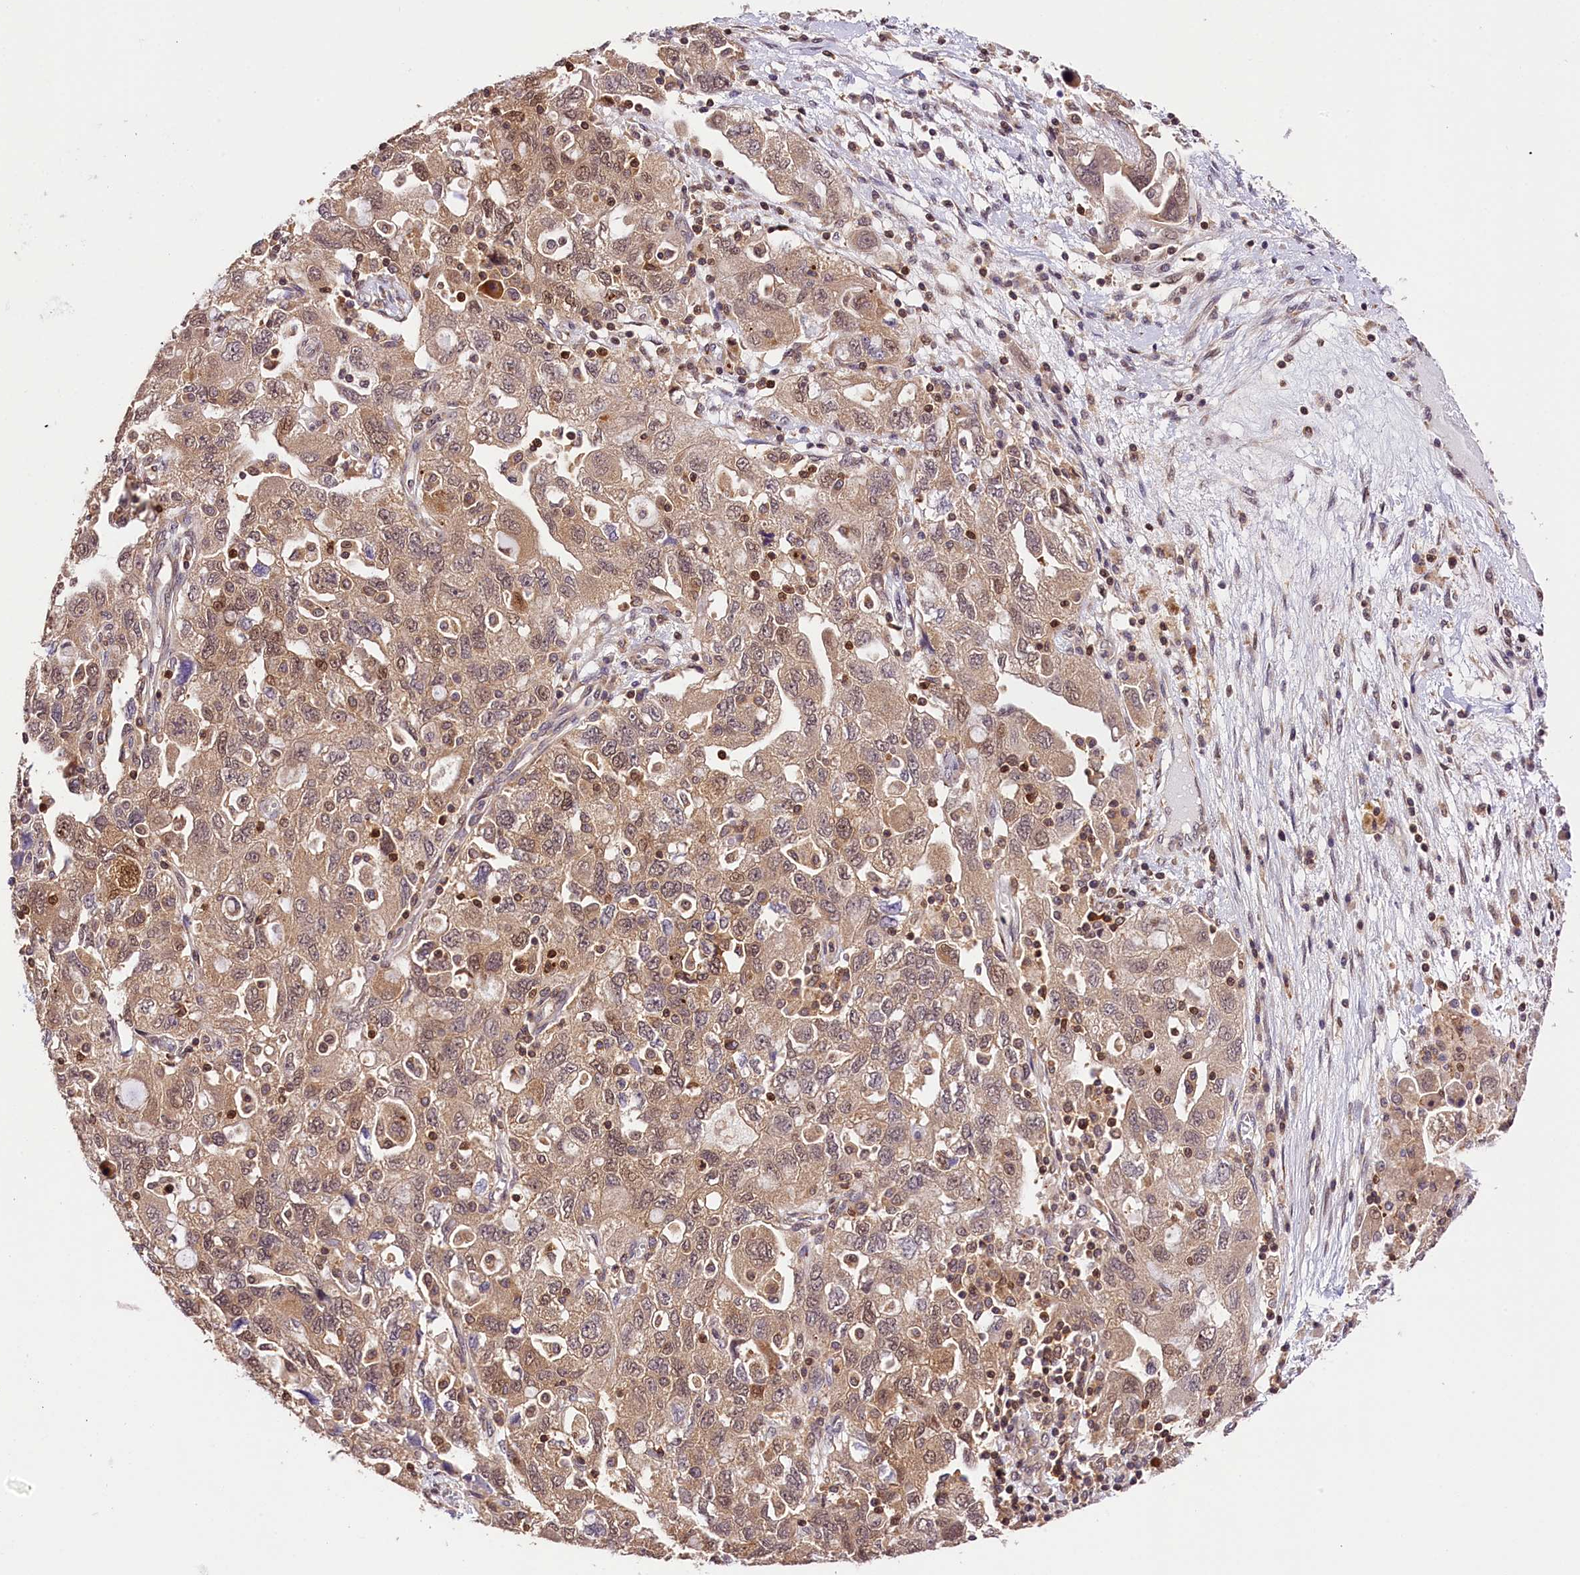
{"staining": {"intensity": "weak", "quantity": ">75%", "location": "cytoplasmic/membranous,nuclear"}, "tissue": "ovarian cancer", "cell_type": "Tumor cells", "image_type": "cancer", "snomed": [{"axis": "morphology", "description": "Carcinoma, NOS"}, {"axis": "morphology", "description": "Cystadenocarcinoma, serous, NOS"}, {"axis": "topography", "description": "Ovary"}], "caption": "Immunohistochemical staining of human serous cystadenocarcinoma (ovarian) reveals low levels of weak cytoplasmic/membranous and nuclear staining in about >75% of tumor cells. The protein of interest is shown in brown color, while the nuclei are stained blue.", "gene": "CHORDC1", "patient": {"sex": "female", "age": 69}}